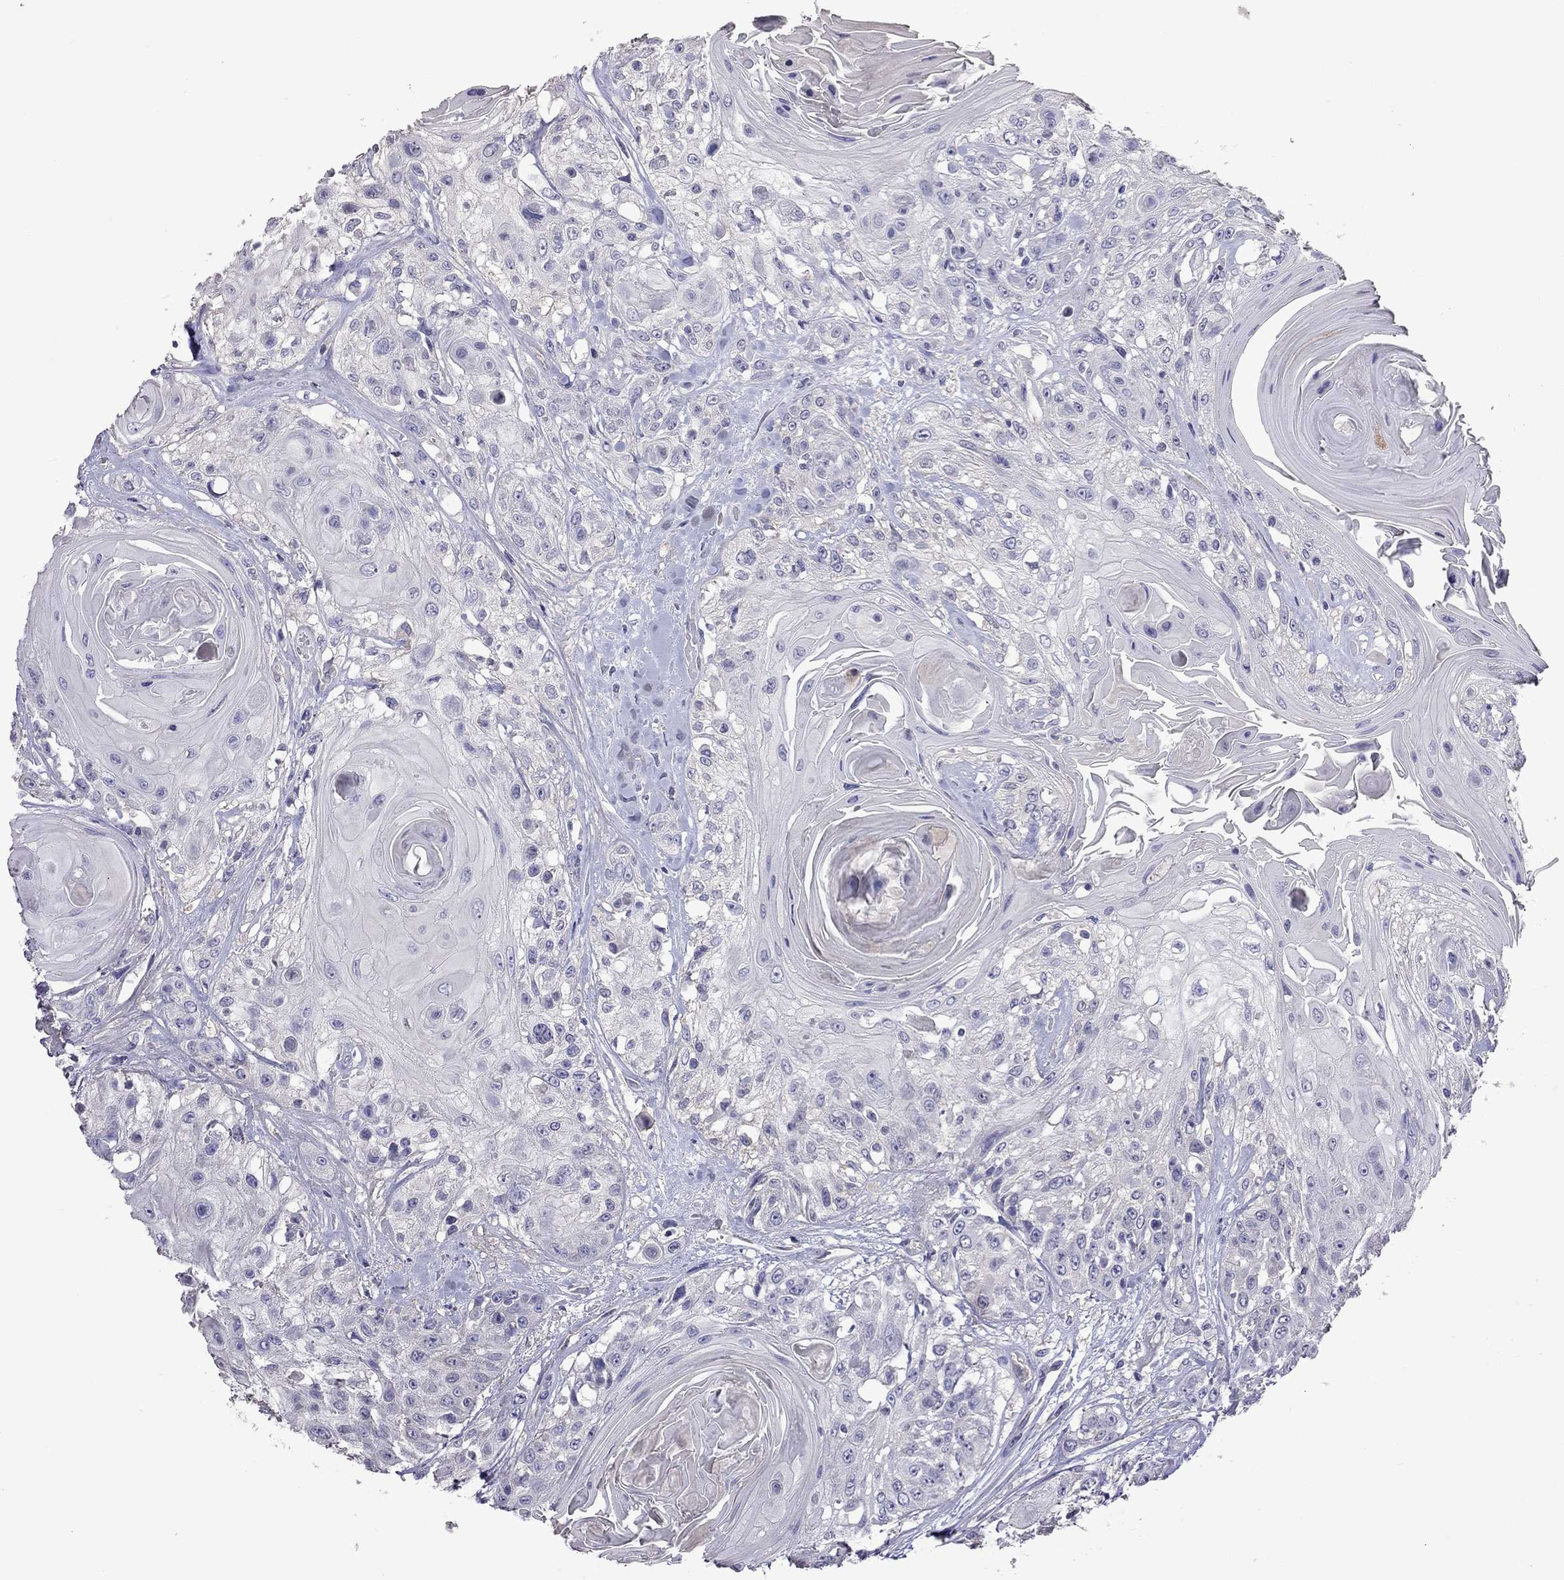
{"staining": {"intensity": "negative", "quantity": "none", "location": "none"}, "tissue": "head and neck cancer", "cell_type": "Tumor cells", "image_type": "cancer", "snomed": [{"axis": "morphology", "description": "Squamous cell carcinoma, NOS"}, {"axis": "topography", "description": "Head-Neck"}], "caption": "DAB (3,3'-diaminobenzidine) immunohistochemical staining of human head and neck squamous cell carcinoma demonstrates no significant positivity in tumor cells.", "gene": "FEZ1", "patient": {"sex": "female", "age": 59}}